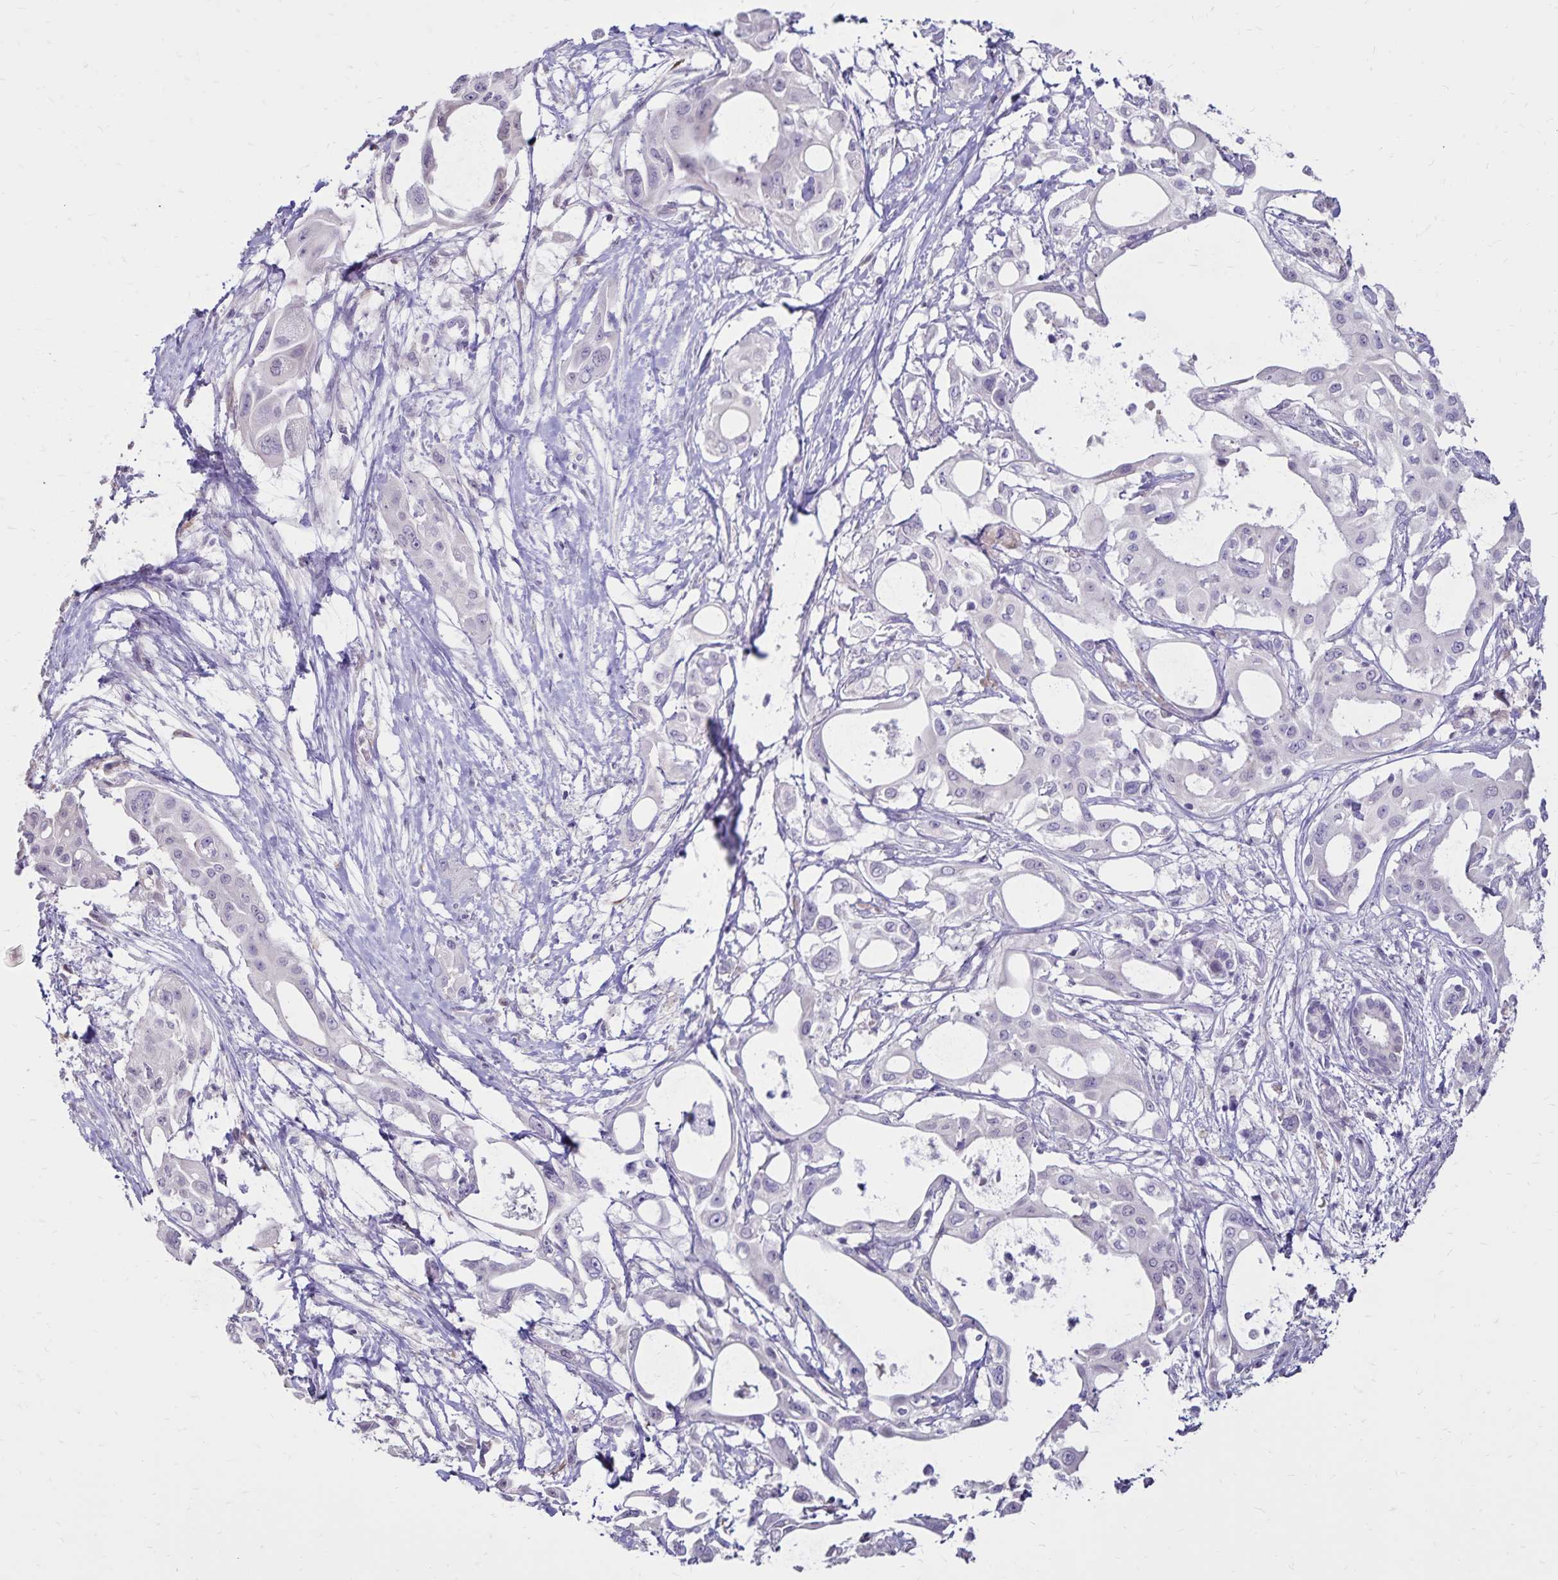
{"staining": {"intensity": "negative", "quantity": "none", "location": "none"}, "tissue": "pancreatic cancer", "cell_type": "Tumor cells", "image_type": "cancer", "snomed": [{"axis": "morphology", "description": "Adenocarcinoma, NOS"}, {"axis": "topography", "description": "Pancreas"}], "caption": "Photomicrograph shows no significant protein positivity in tumor cells of adenocarcinoma (pancreatic). (DAB (3,3'-diaminobenzidine) IHC with hematoxylin counter stain).", "gene": "SH3GL3", "patient": {"sex": "female", "age": 68}}